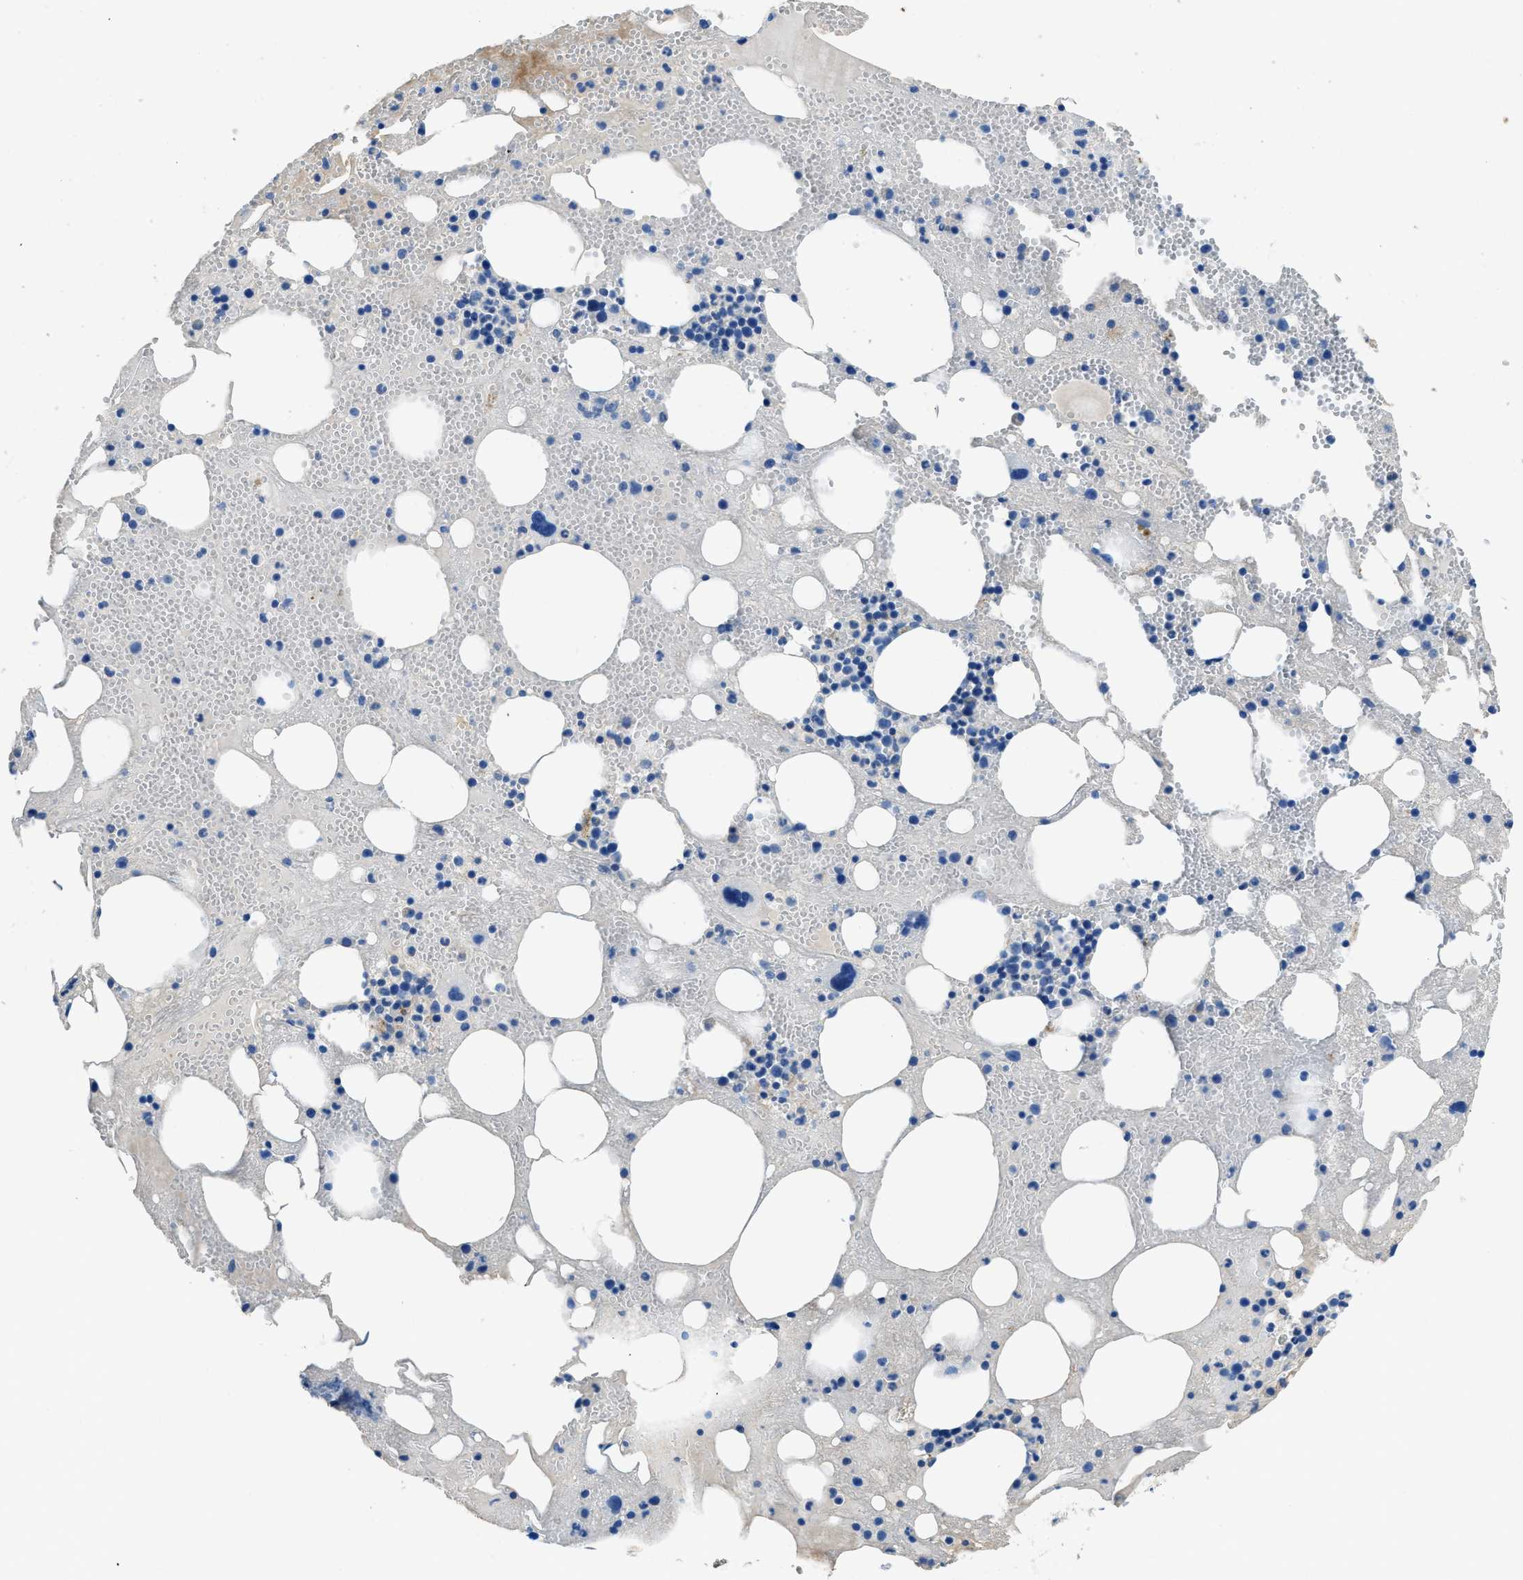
{"staining": {"intensity": "negative", "quantity": "none", "location": "none"}, "tissue": "bone marrow", "cell_type": "Hematopoietic cells", "image_type": "normal", "snomed": [{"axis": "morphology", "description": "Normal tissue, NOS"}, {"axis": "morphology", "description": "Inflammation, NOS"}, {"axis": "topography", "description": "Bone marrow"}], "caption": "This image is of normal bone marrow stained with IHC to label a protein in brown with the nuclei are counter-stained blue. There is no expression in hematopoietic cells. (DAB (3,3'-diaminobenzidine) immunohistochemistry (IHC) with hematoxylin counter stain).", "gene": "PTGFRN", "patient": {"sex": "female", "age": 17}}